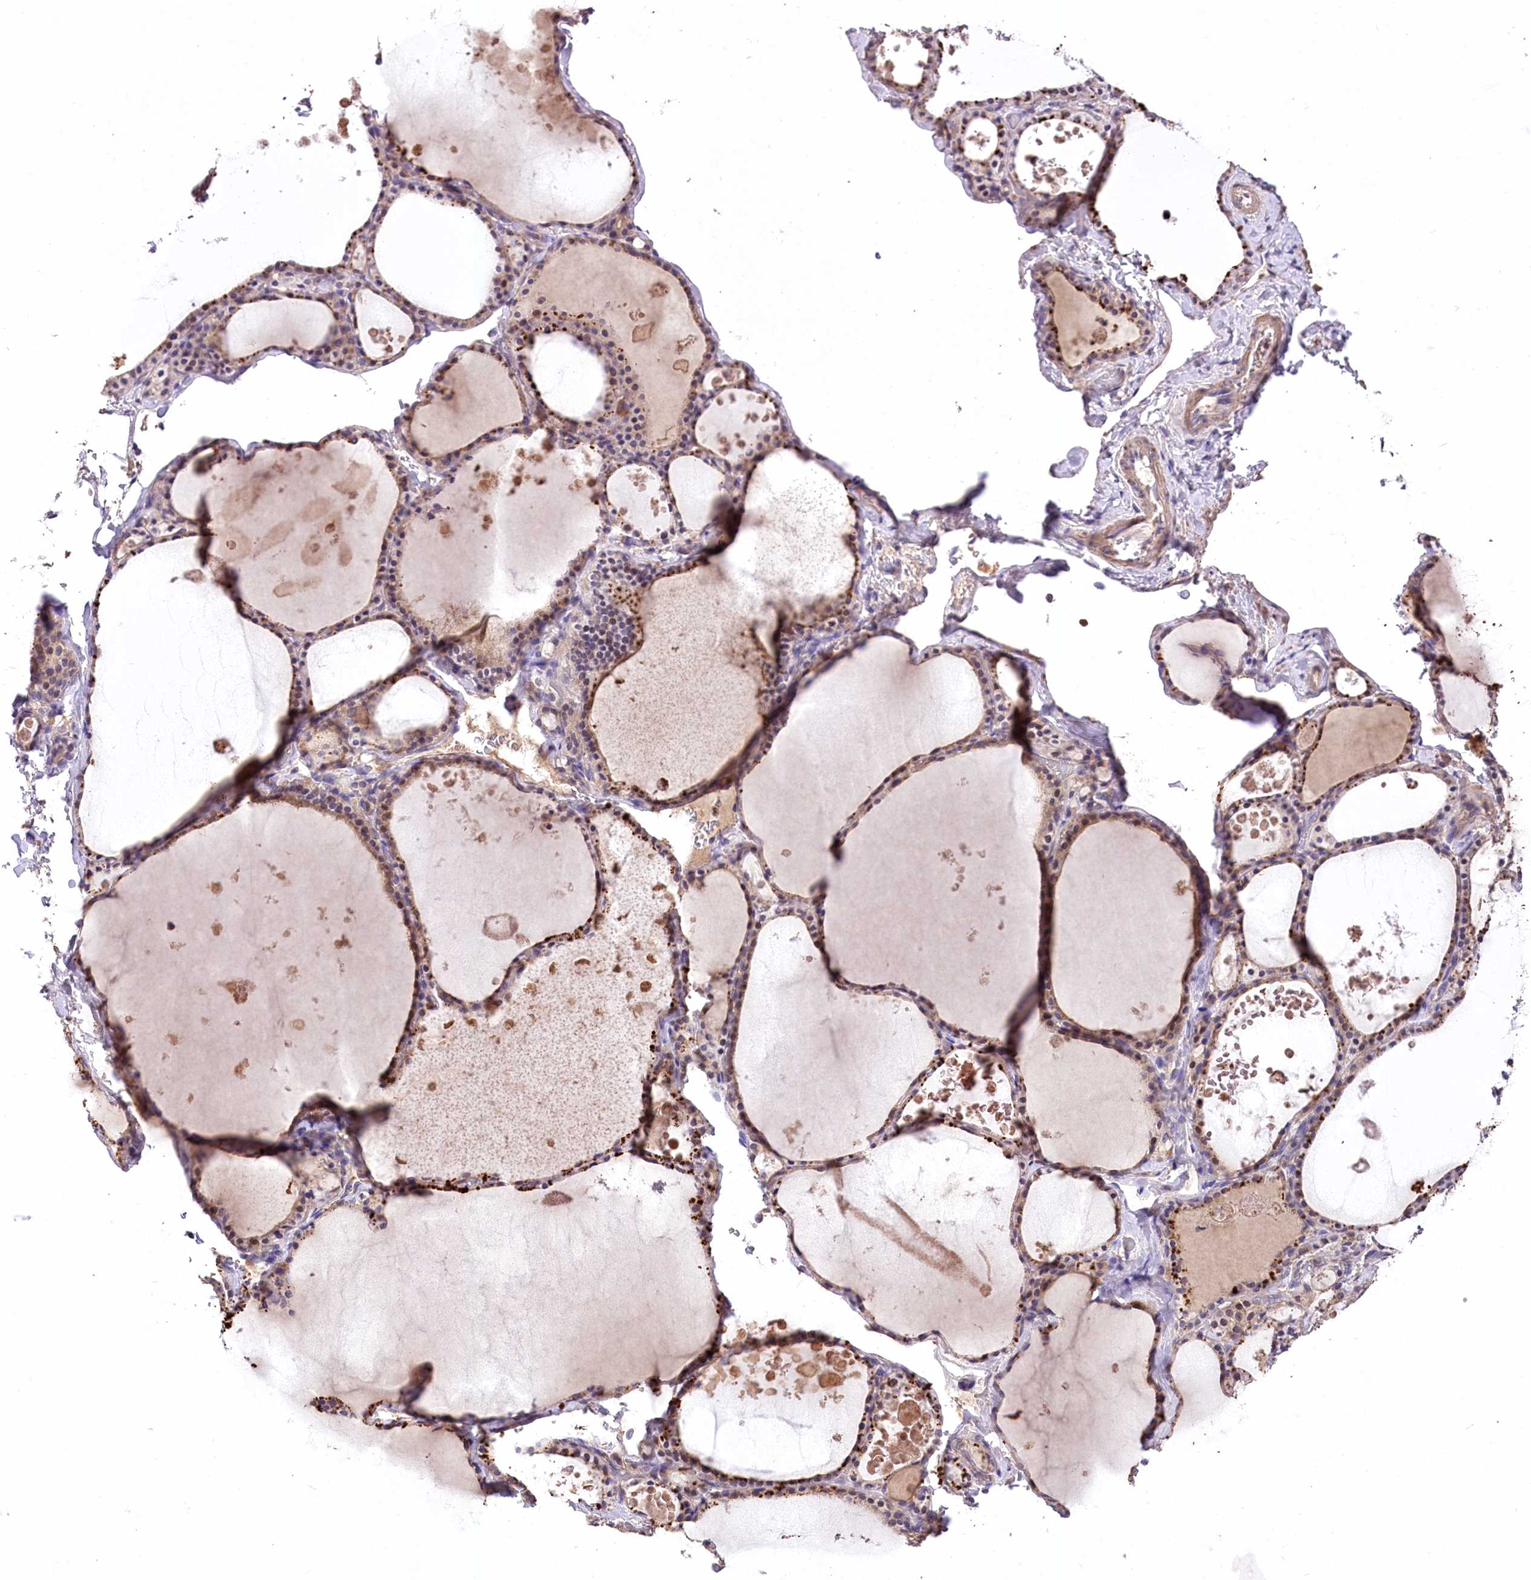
{"staining": {"intensity": "weak", "quantity": ">75%", "location": "cytoplasmic/membranous"}, "tissue": "thyroid gland", "cell_type": "Glandular cells", "image_type": "normal", "snomed": [{"axis": "morphology", "description": "Normal tissue, NOS"}, {"axis": "topography", "description": "Thyroid gland"}], "caption": "Unremarkable thyroid gland displays weak cytoplasmic/membranous expression in approximately >75% of glandular cells, visualized by immunohistochemistry. Using DAB (brown) and hematoxylin (blue) stains, captured at high magnification using brightfield microscopy.", "gene": "PCYOX1L", "patient": {"sex": "male", "age": 56}}